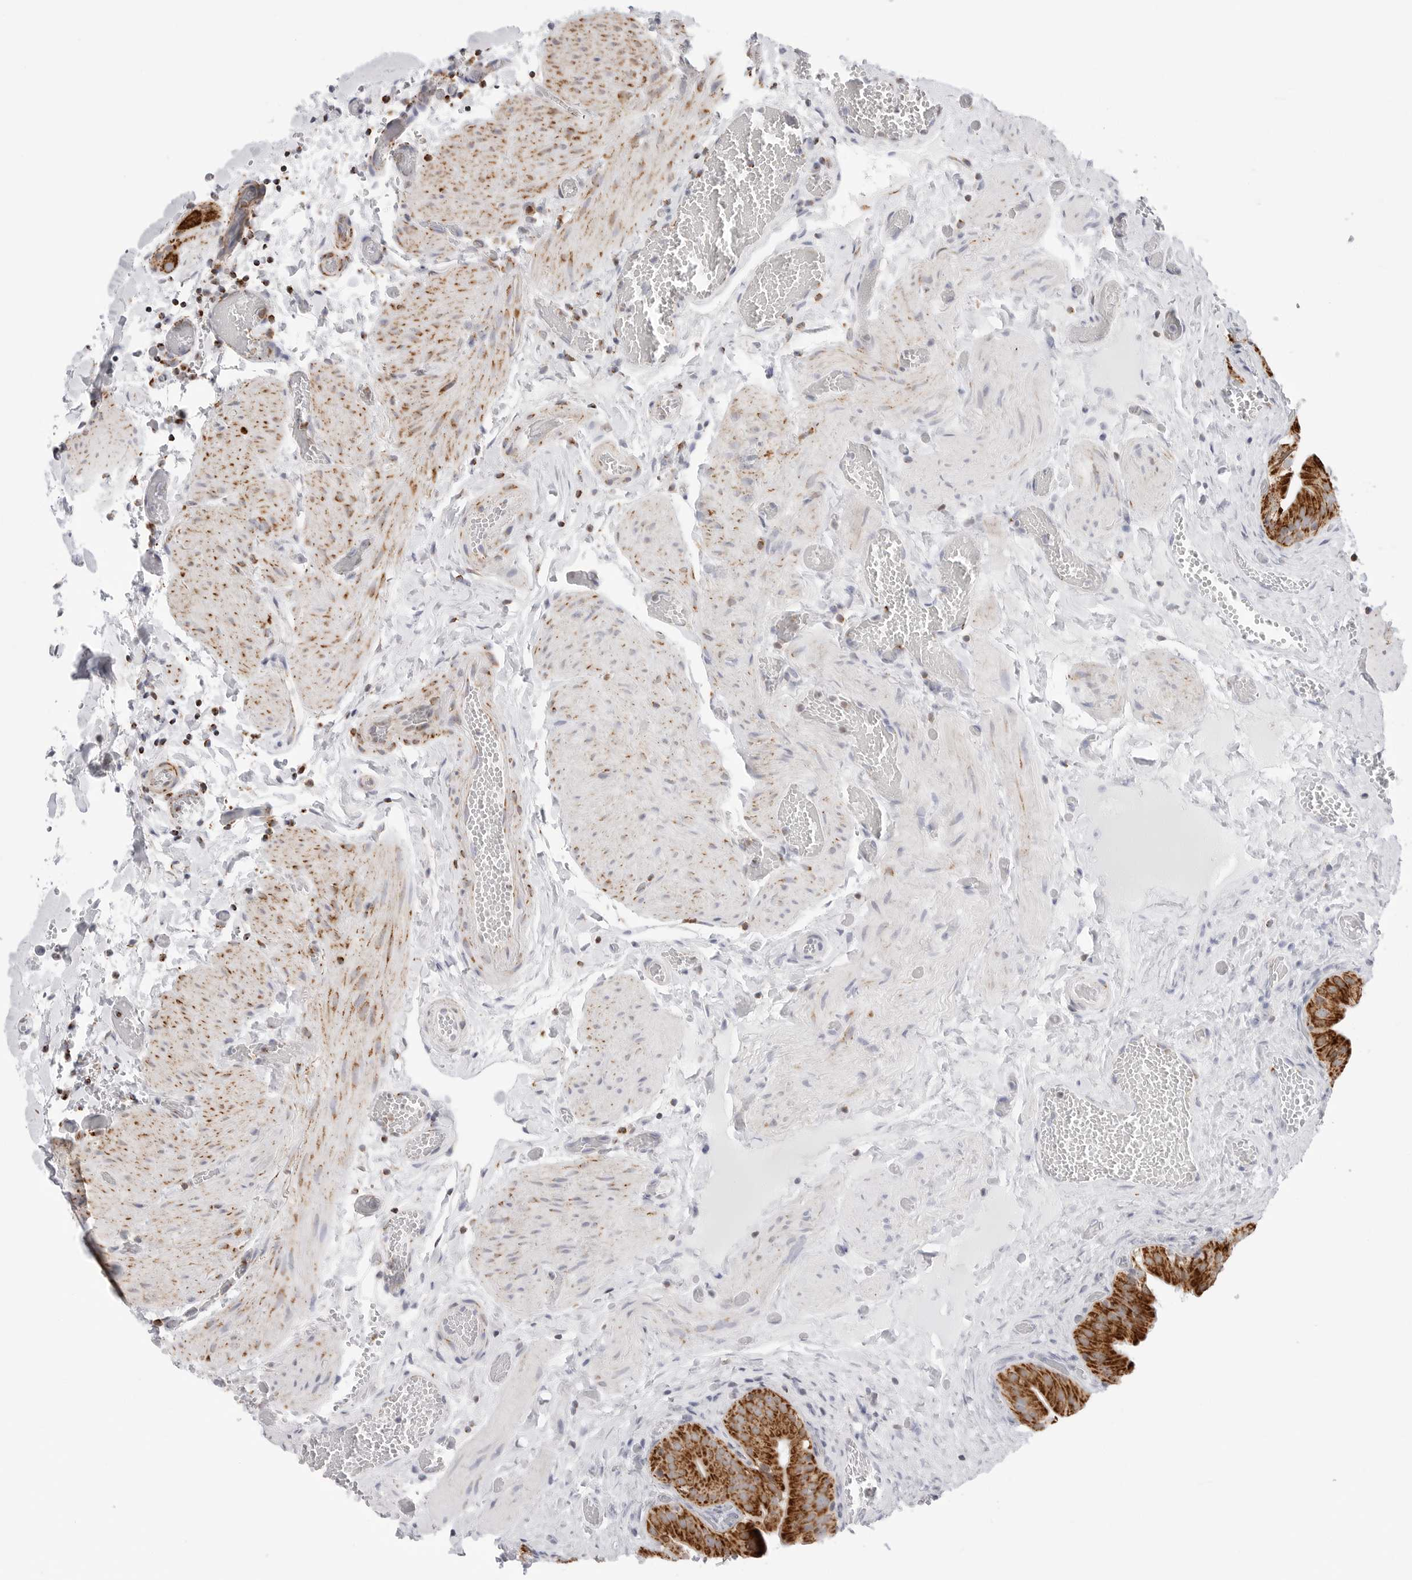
{"staining": {"intensity": "strong", "quantity": ">75%", "location": "cytoplasmic/membranous"}, "tissue": "gallbladder", "cell_type": "Glandular cells", "image_type": "normal", "snomed": [{"axis": "morphology", "description": "Normal tissue, NOS"}, {"axis": "topography", "description": "Gallbladder"}], "caption": "A high amount of strong cytoplasmic/membranous positivity is appreciated in approximately >75% of glandular cells in normal gallbladder.", "gene": "ATP5IF1", "patient": {"sex": "female", "age": 64}}